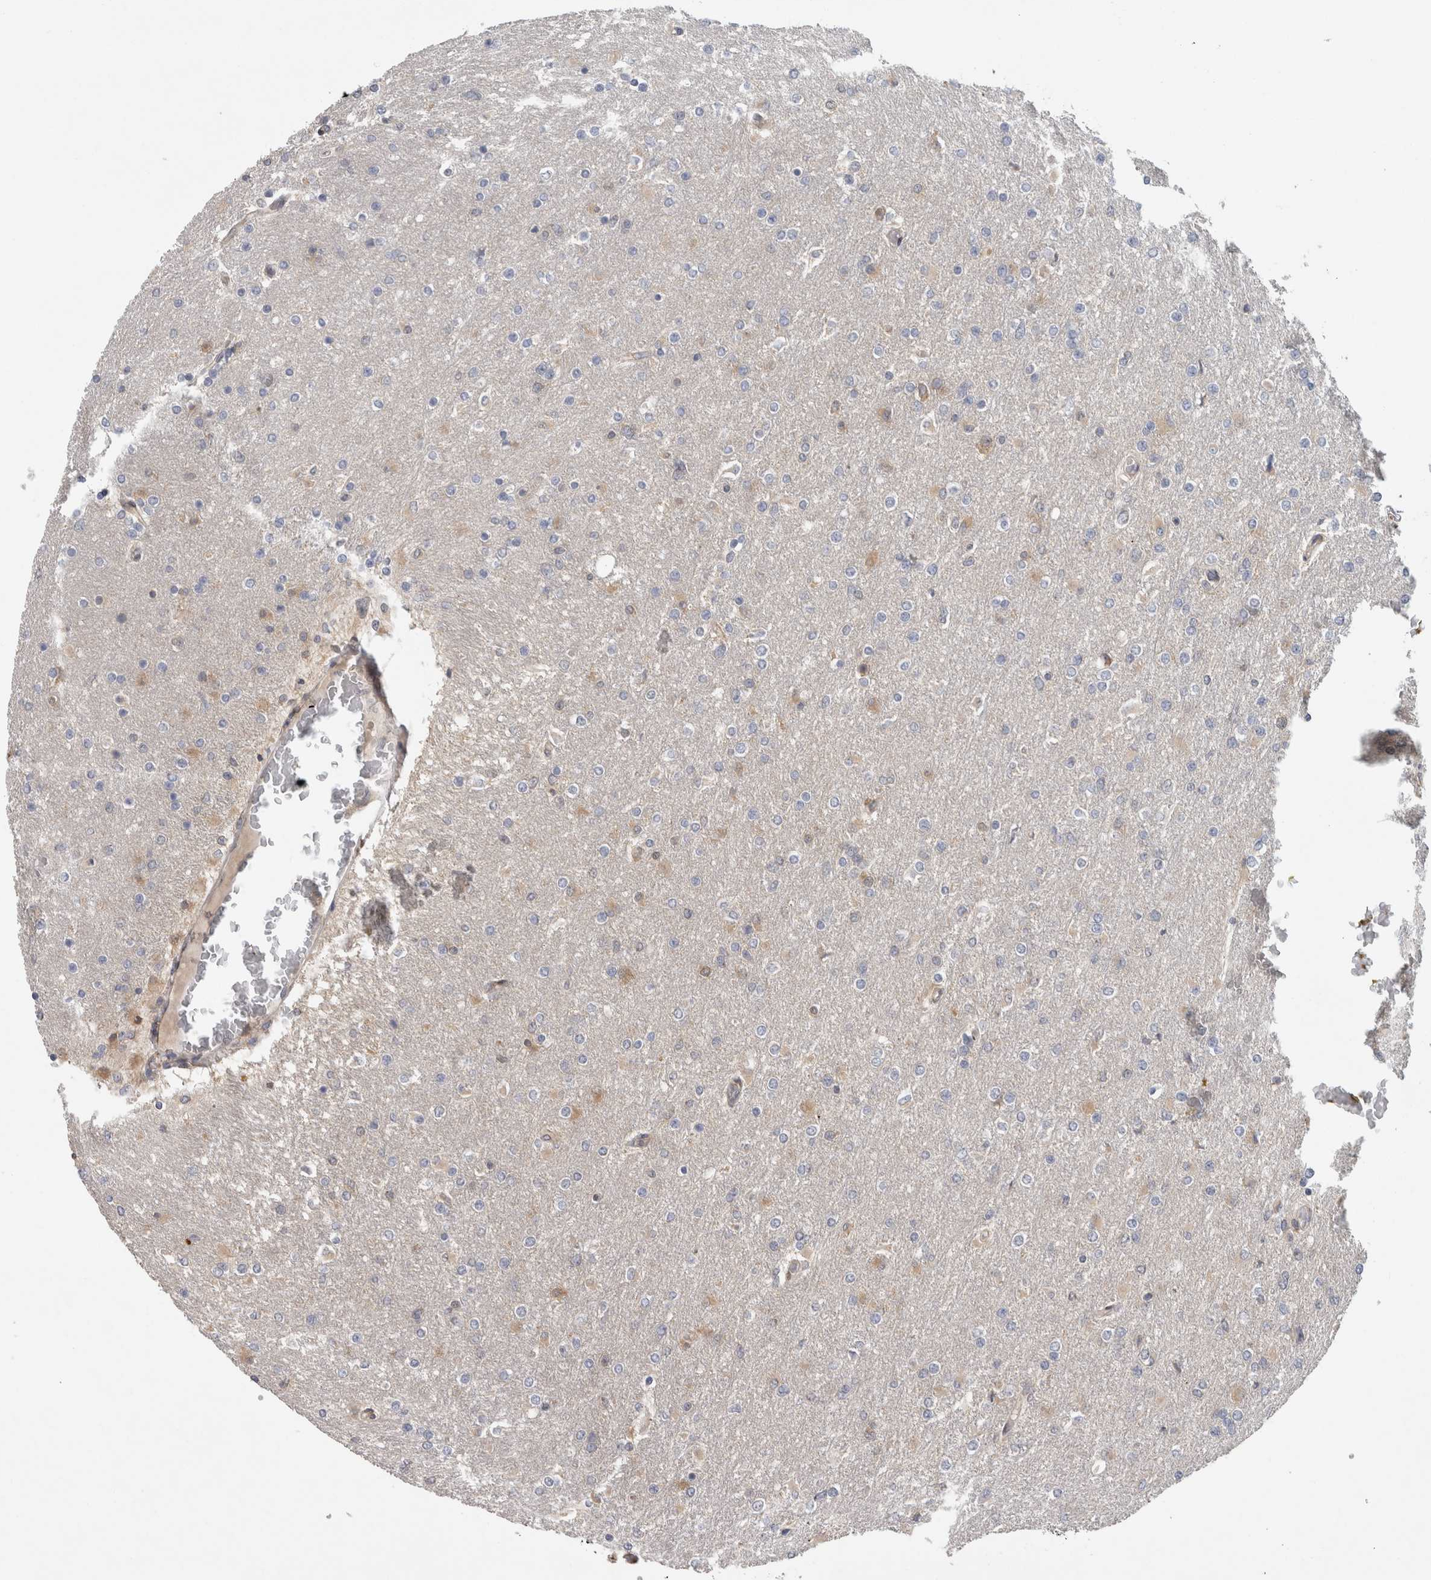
{"staining": {"intensity": "negative", "quantity": "none", "location": "none"}, "tissue": "glioma", "cell_type": "Tumor cells", "image_type": "cancer", "snomed": [{"axis": "morphology", "description": "Glioma, malignant, High grade"}, {"axis": "topography", "description": "Cerebral cortex"}], "caption": "This image is of high-grade glioma (malignant) stained with immunohistochemistry to label a protein in brown with the nuclei are counter-stained blue. There is no expression in tumor cells.", "gene": "PARP6", "patient": {"sex": "female", "age": 36}}